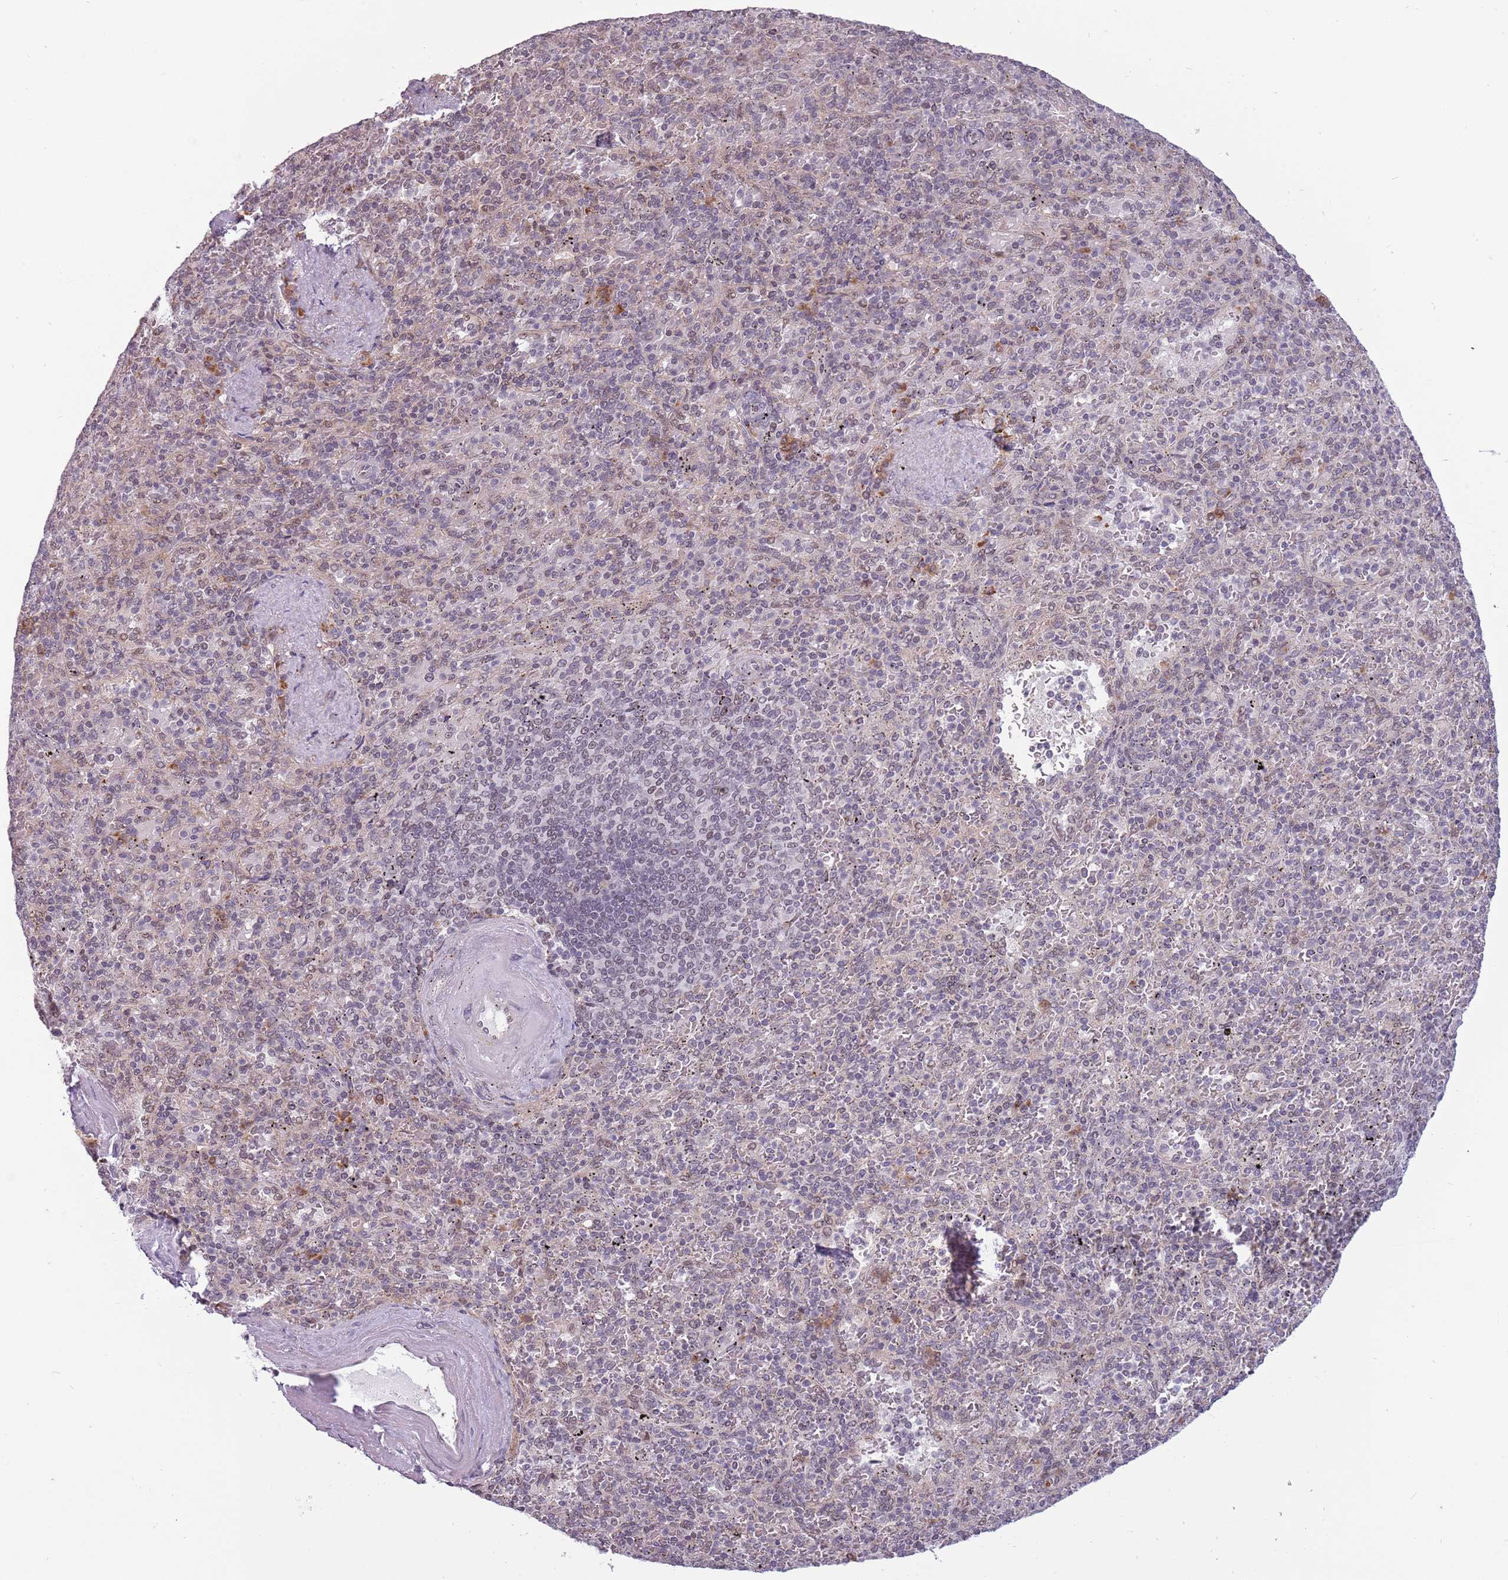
{"staining": {"intensity": "weak", "quantity": "<25%", "location": "nuclear"}, "tissue": "spleen", "cell_type": "Cells in red pulp", "image_type": "normal", "snomed": [{"axis": "morphology", "description": "Normal tissue, NOS"}, {"axis": "topography", "description": "Spleen"}], "caption": "Cells in red pulp are negative for brown protein staining in benign spleen. The staining was performed using DAB (3,3'-diaminobenzidine) to visualize the protein expression in brown, while the nuclei were stained in blue with hematoxylin (Magnification: 20x).", "gene": "BARD1", "patient": {"sex": "male", "age": 82}}